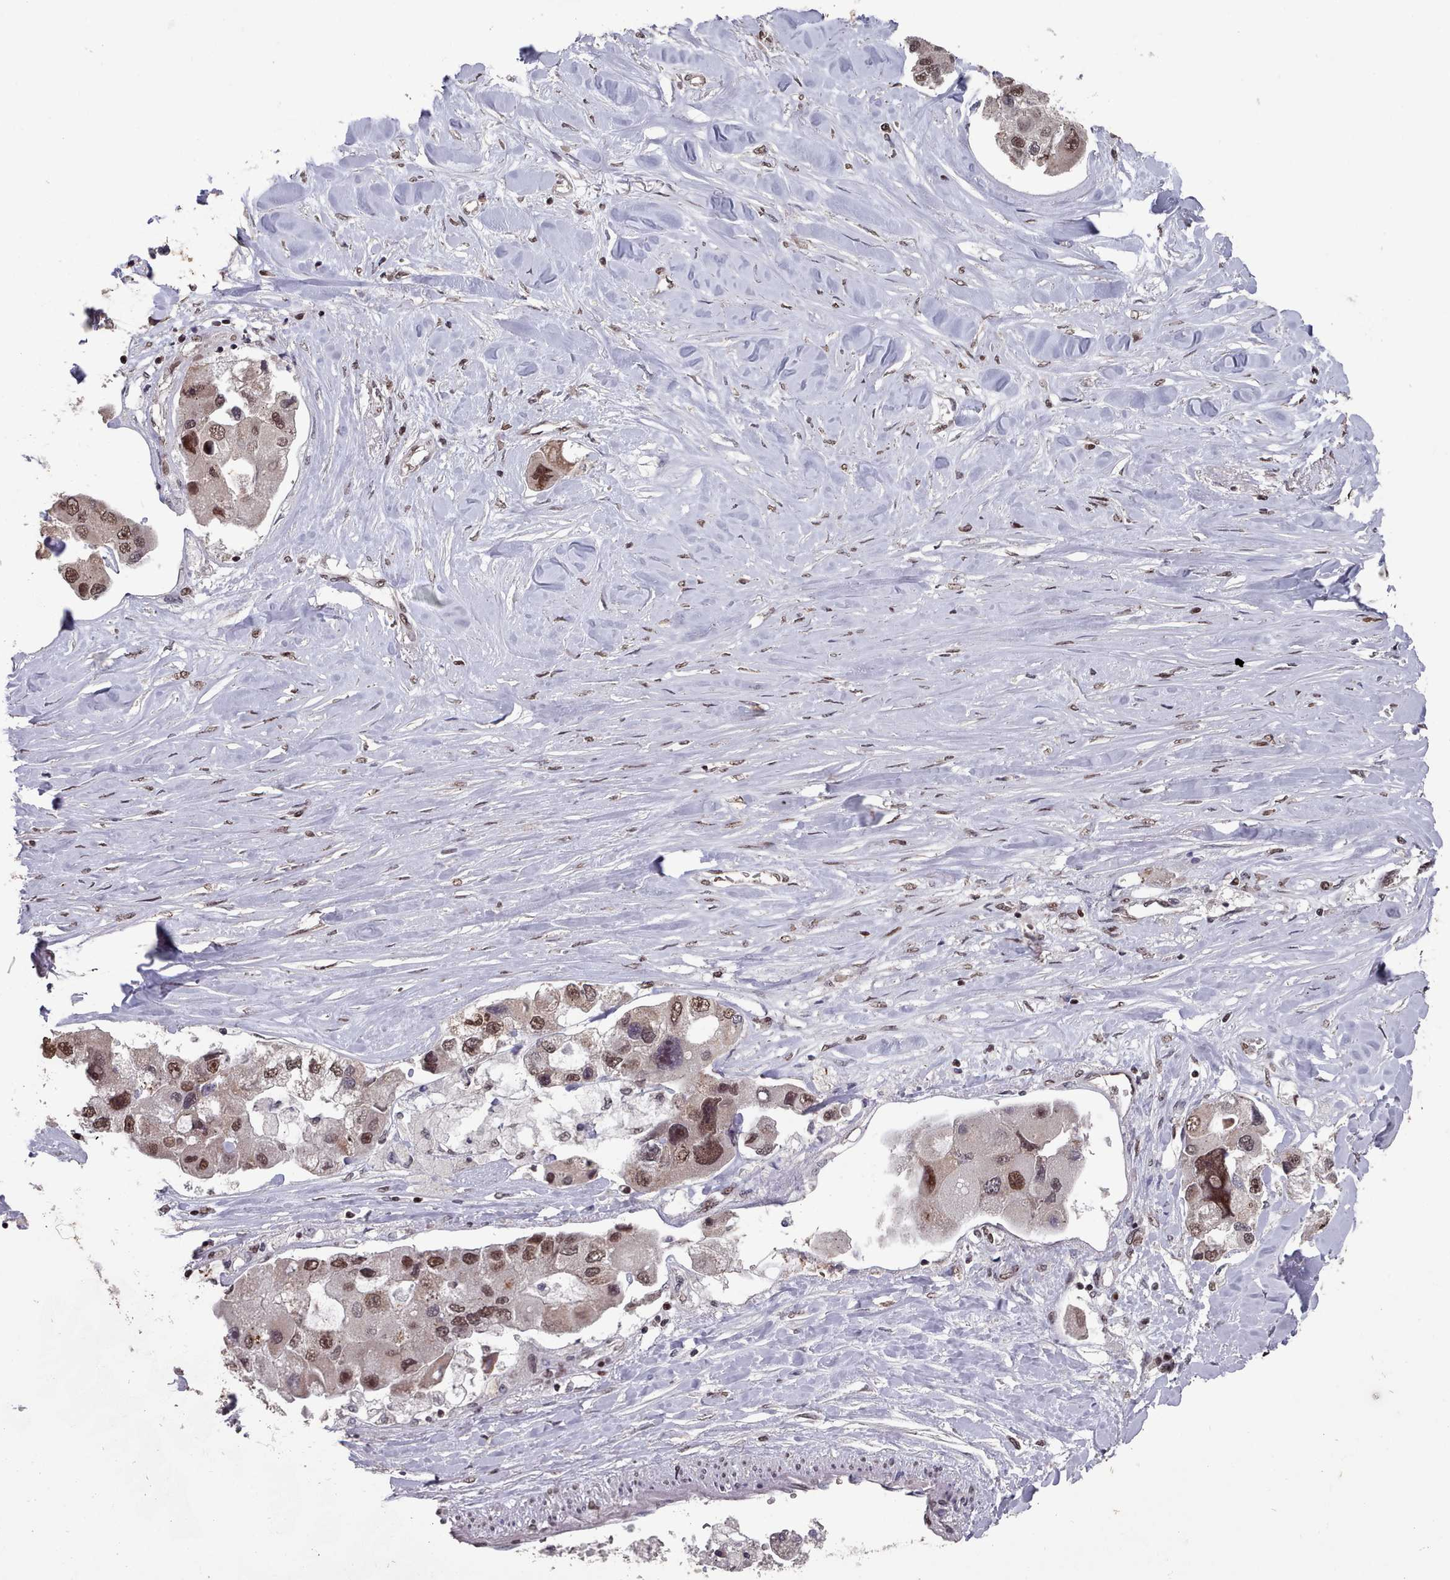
{"staining": {"intensity": "moderate", "quantity": ">75%", "location": "nuclear"}, "tissue": "lung cancer", "cell_type": "Tumor cells", "image_type": "cancer", "snomed": [{"axis": "morphology", "description": "Adenocarcinoma, NOS"}, {"axis": "topography", "description": "Lung"}], "caption": "Immunohistochemical staining of human lung cancer demonstrates medium levels of moderate nuclear protein staining in approximately >75% of tumor cells.", "gene": "PNRC2", "patient": {"sex": "female", "age": 54}}